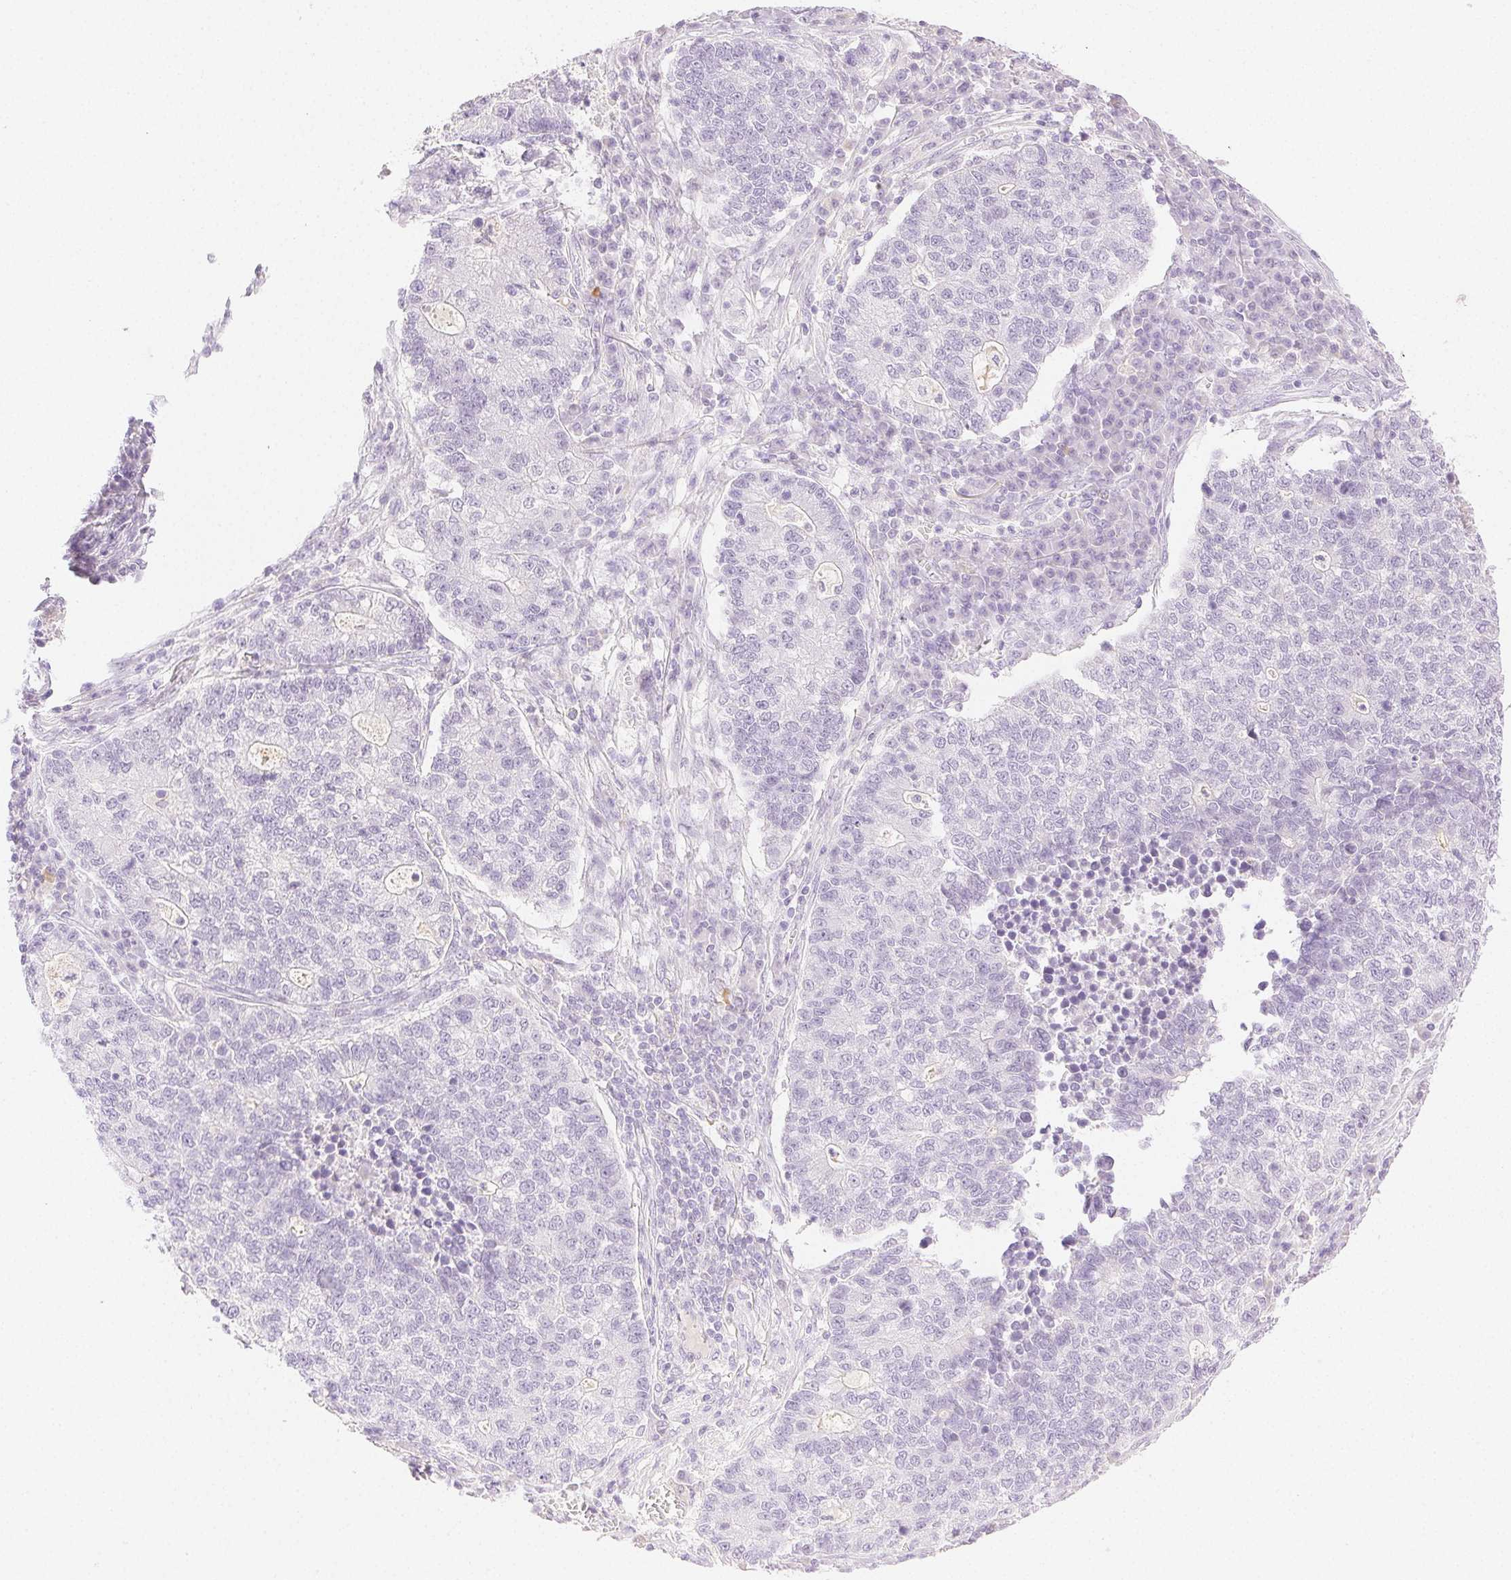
{"staining": {"intensity": "negative", "quantity": "none", "location": "none"}, "tissue": "lung cancer", "cell_type": "Tumor cells", "image_type": "cancer", "snomed": [{"axis": "morphology", "description": "Adenocarcinoma, NOS"}, {"axis": "topography", "description": "Lung"}], "caption": "This is an immunohistochemistry photomicrograph of lung adenocarcinoma. There is no positivity in tumor cells.", "gene": "SPACA4", "patient": {"sex": "male", "age": 57}}